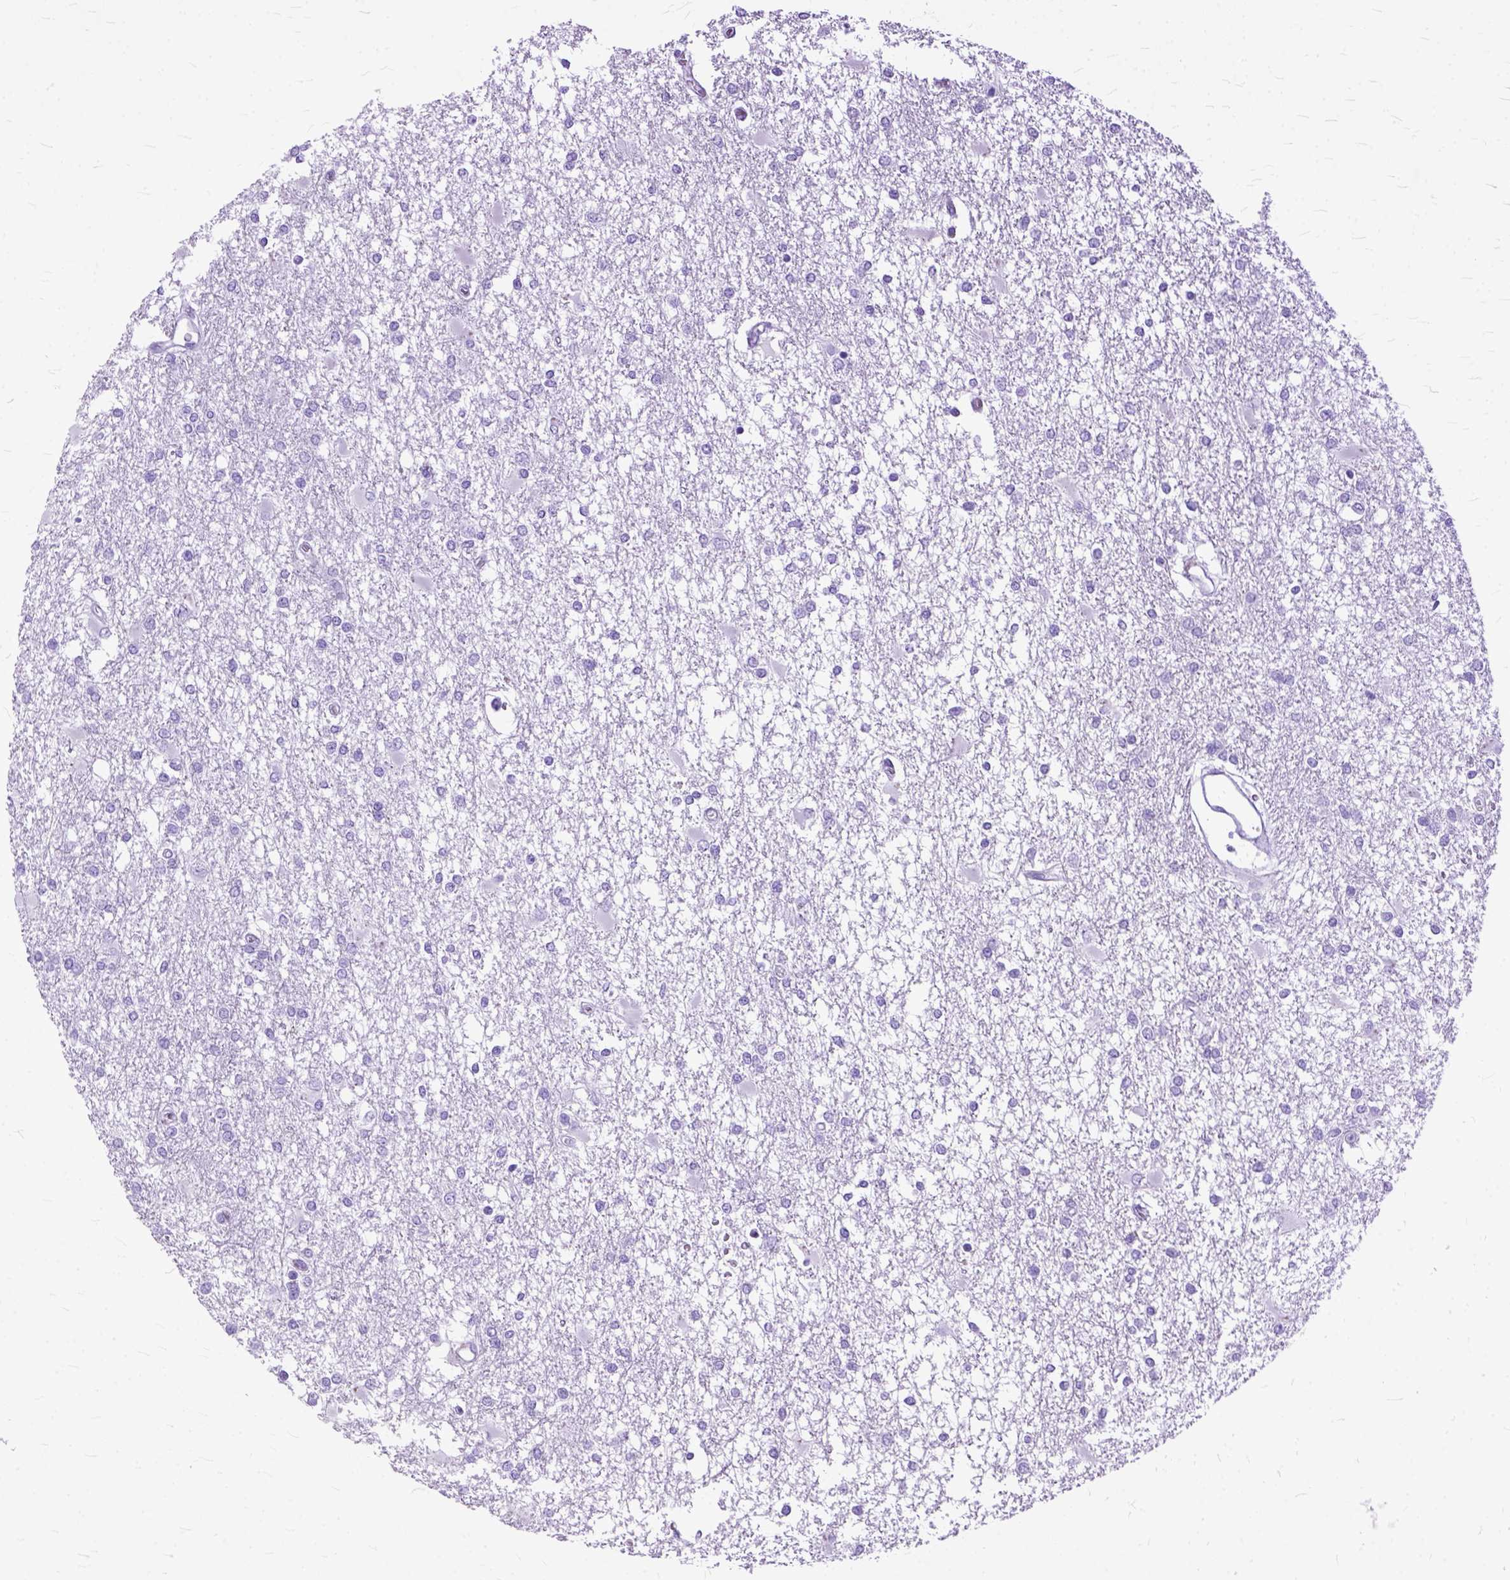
{"staining": {"intensity": "negative", "quantity": "none", "location": "none"}, "tissue": "glioma", "cell_type": "Tumor cells", "image_type": "cancer", "snomed": [{"axis": "morphology", "description": "Glioma, malignant, High grade"}, {"axis": "topography", "description": "Cerebral cortex"}], "caption": "Tumor cells show no significant expression in glioma.", "gene": "GNGT1", "patient": {"sex": "male", "age": 79}}